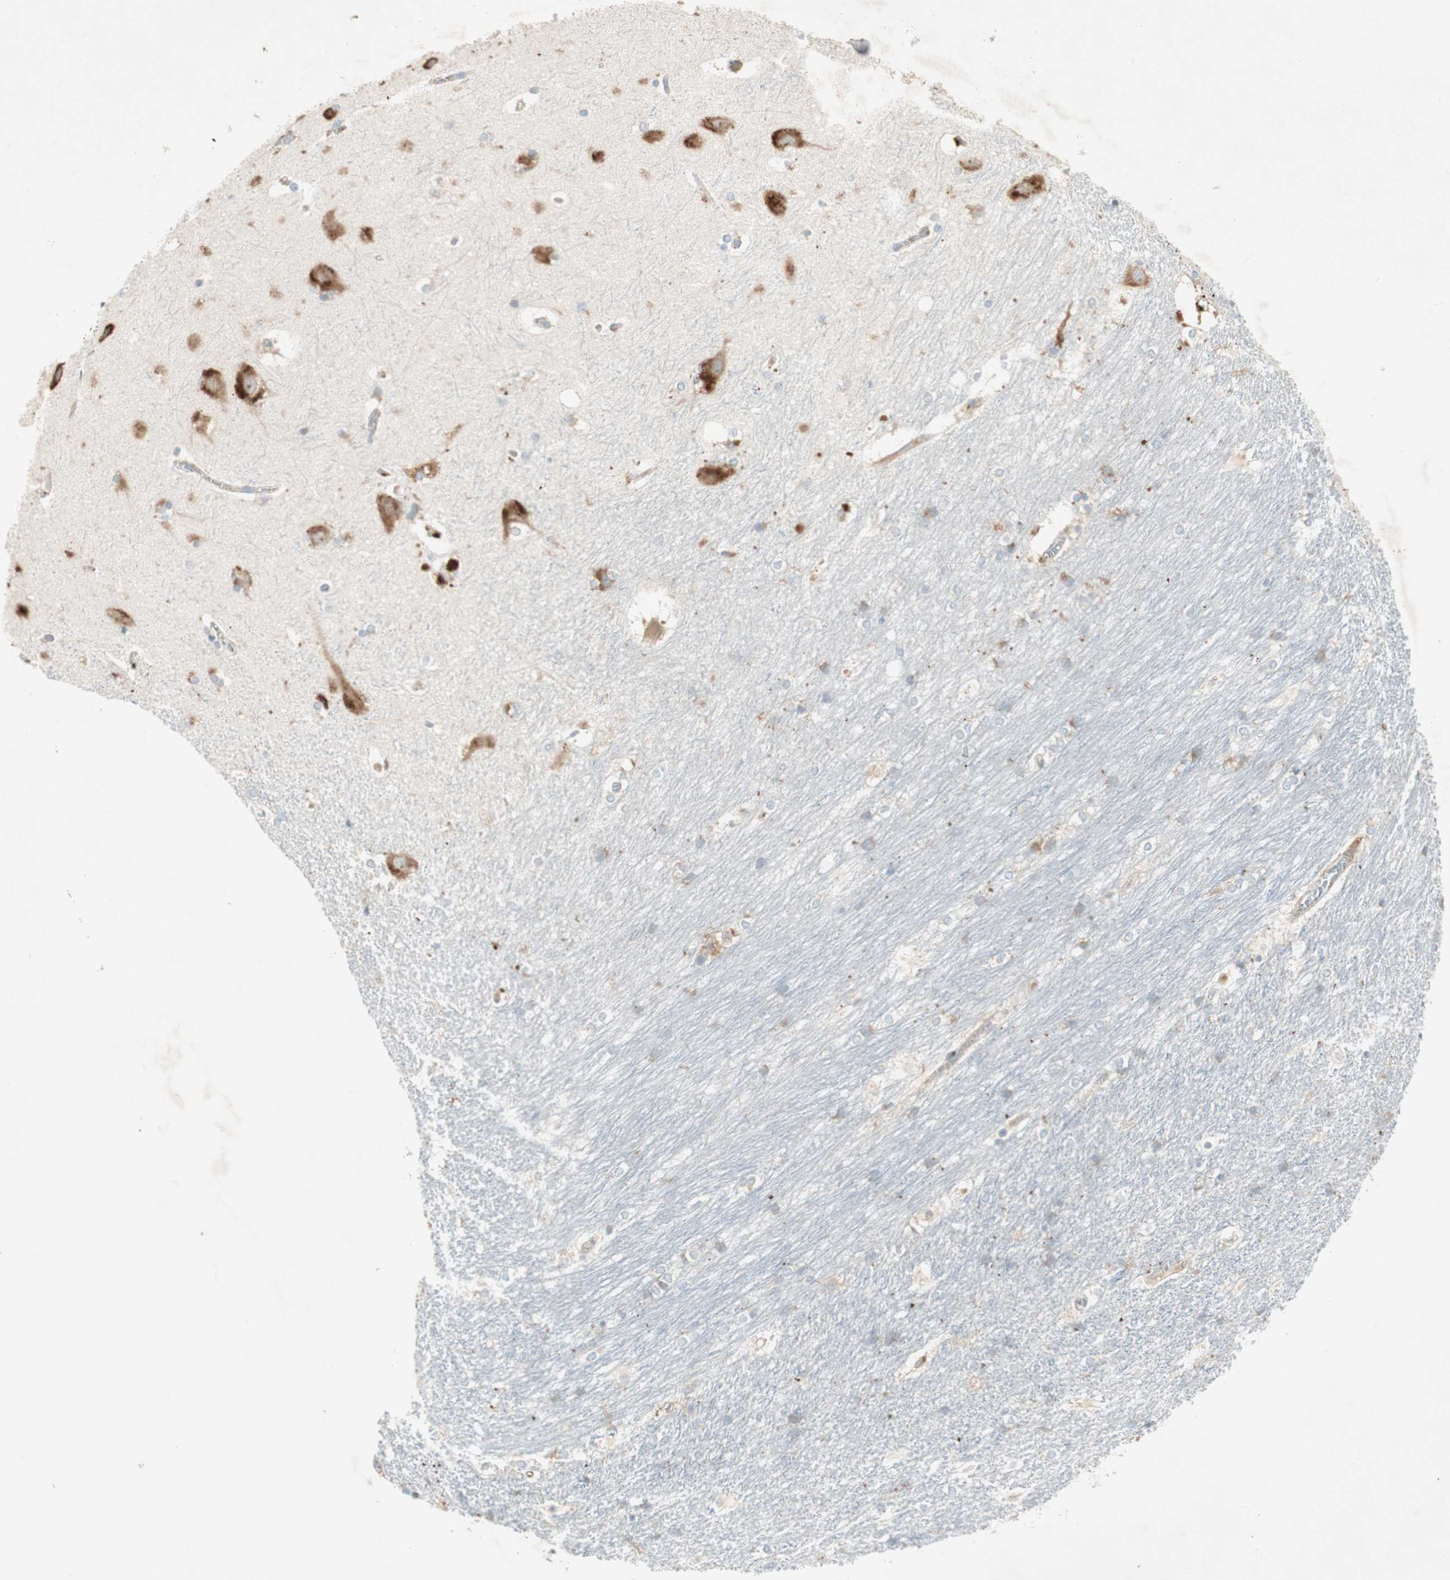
{"staining": {"intensity": "moderate", "quantity": "<25%", "location": "cytoplasmic/membranous"}, "tissue": "hippocampus", "cell_type": "Glial cells", "image_type": "normal", "snomed": [{"axis": "morphology", "description": "Normal tissue, NOS"}, {"axis": "topography", "description": "Hippocampus"}], "caption": "Normal hippocampus exhibits moderate cytoplasmic/membranous positivity in about <25% of glial cells, visualized by immunohistochemistry. The protein of interest is stained brown, and the nuclei are stained in blue (DAB (3,3'-diaminobenzidine) IHC with brightfield microscopy, high magnification).", "gene": "RPL23", "patient": {"sex": "female", "age": 19}}